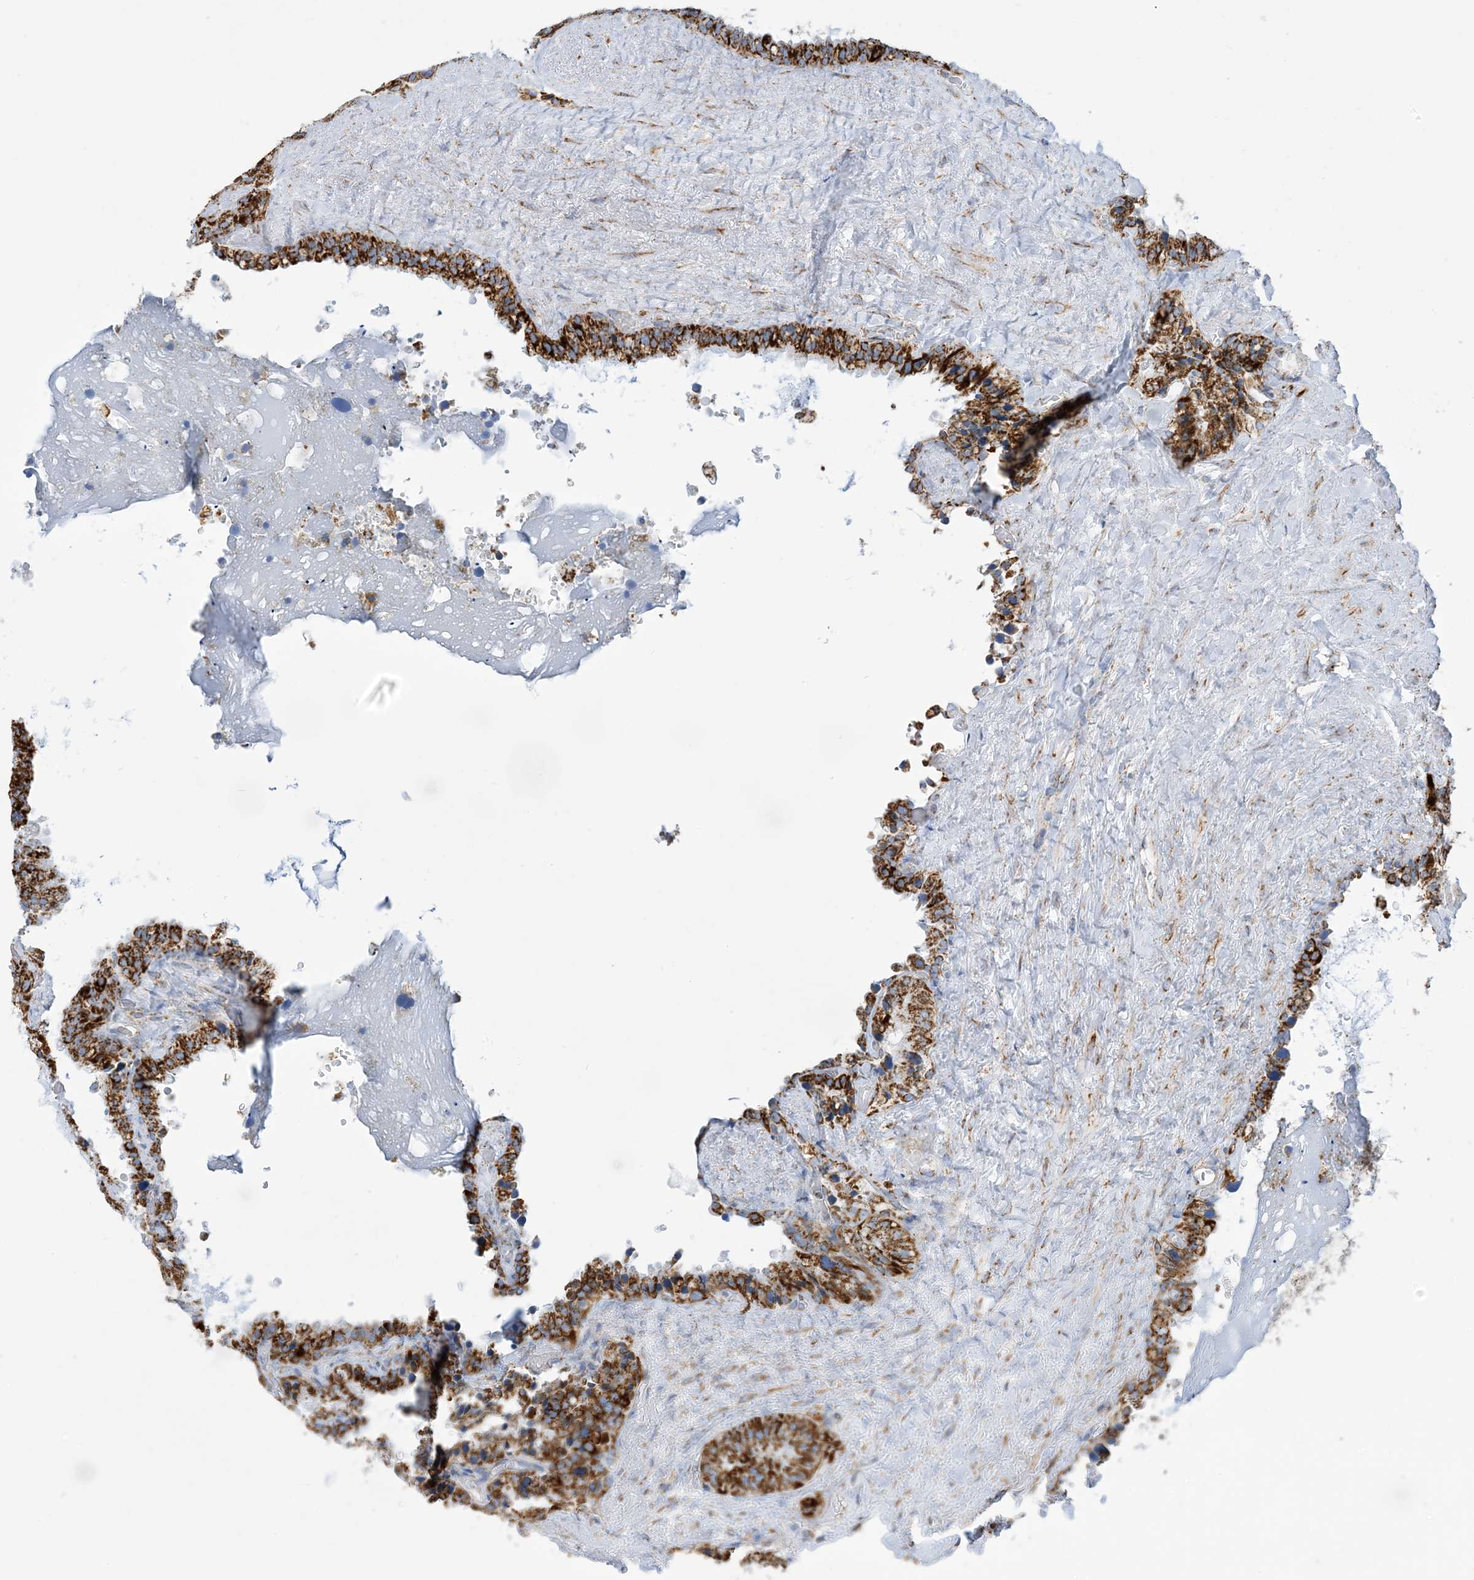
{"staining": {"intensity": "strong", "quantity": ">75%", "location": "cytoplasmic/membranous"}, "tissue": "seminal vesicle", "cell_type": "Glandular cells", "image_type": "normal", "snomed": [{"axis": "morphology", "description": "Normal tissue, NOS"}, {"axis": "topography", "description": "Prostate"}, {"axis": "topography", "description": "Seminal veicle"}], "caption": "Benign seminal vesicle shows strong cytoplasmic/membranous positivity in about >75% of glandular cells, visualized by immunohistochemistry.", "gene": "SAMM50", "patient": {"sex": "male", "age": 68}}